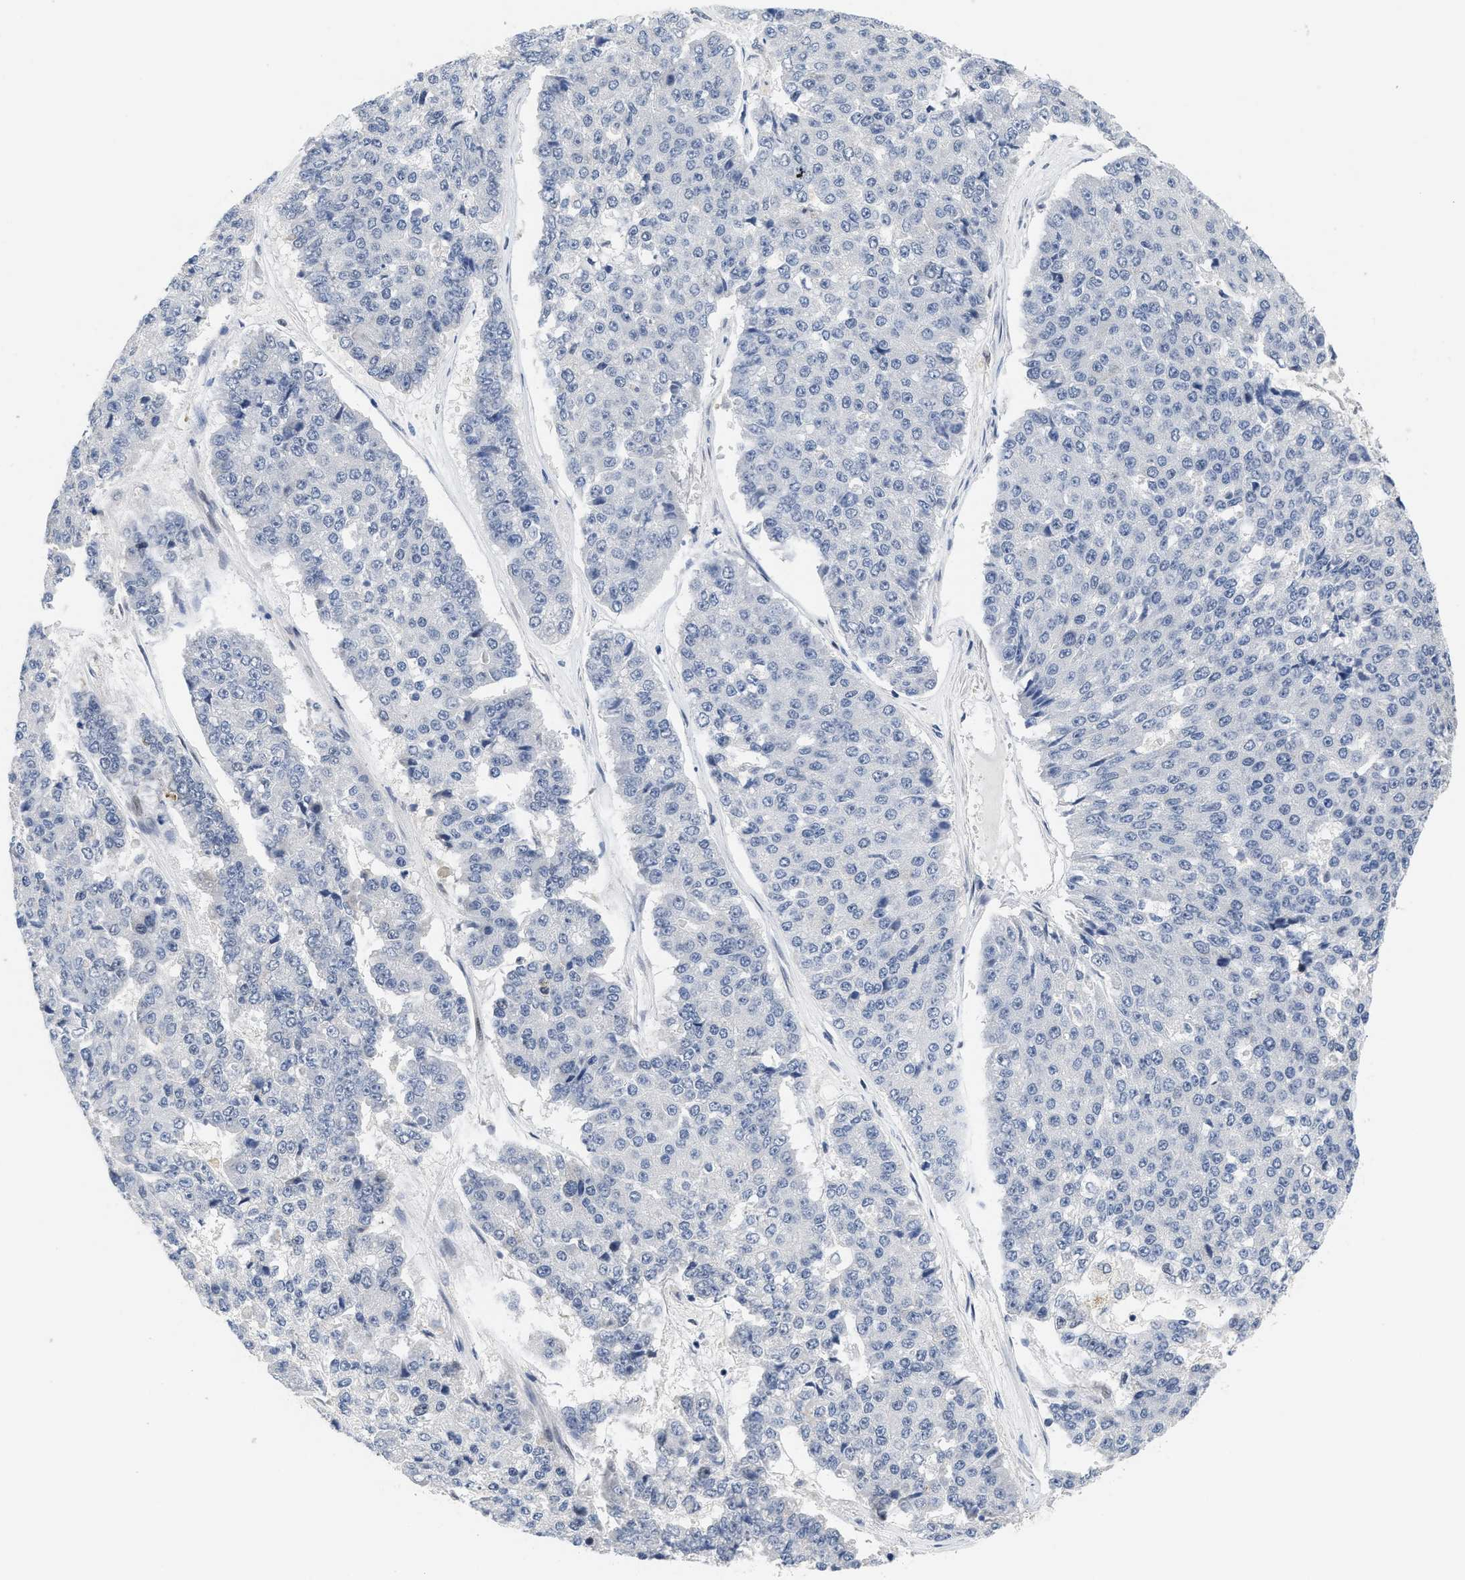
{"staining": {"intensity": "negative", "quantity": "none", "location": "none"}, "tissue": "pancreatic cancer", "cell_type": "Tumor cells", "image_type": "cancer", "snomed": [{"axis": "morphology", "description": "Adenocarcinoma, NOS"}, {"axis": "topography", "description": "Pancreas"}], "caption": "Tumor cells are negative for brown protein staining in pancreatic adenocarcinoma.", "gene": "HIF1A", "patient": {"sex": "male", "age": 50}}